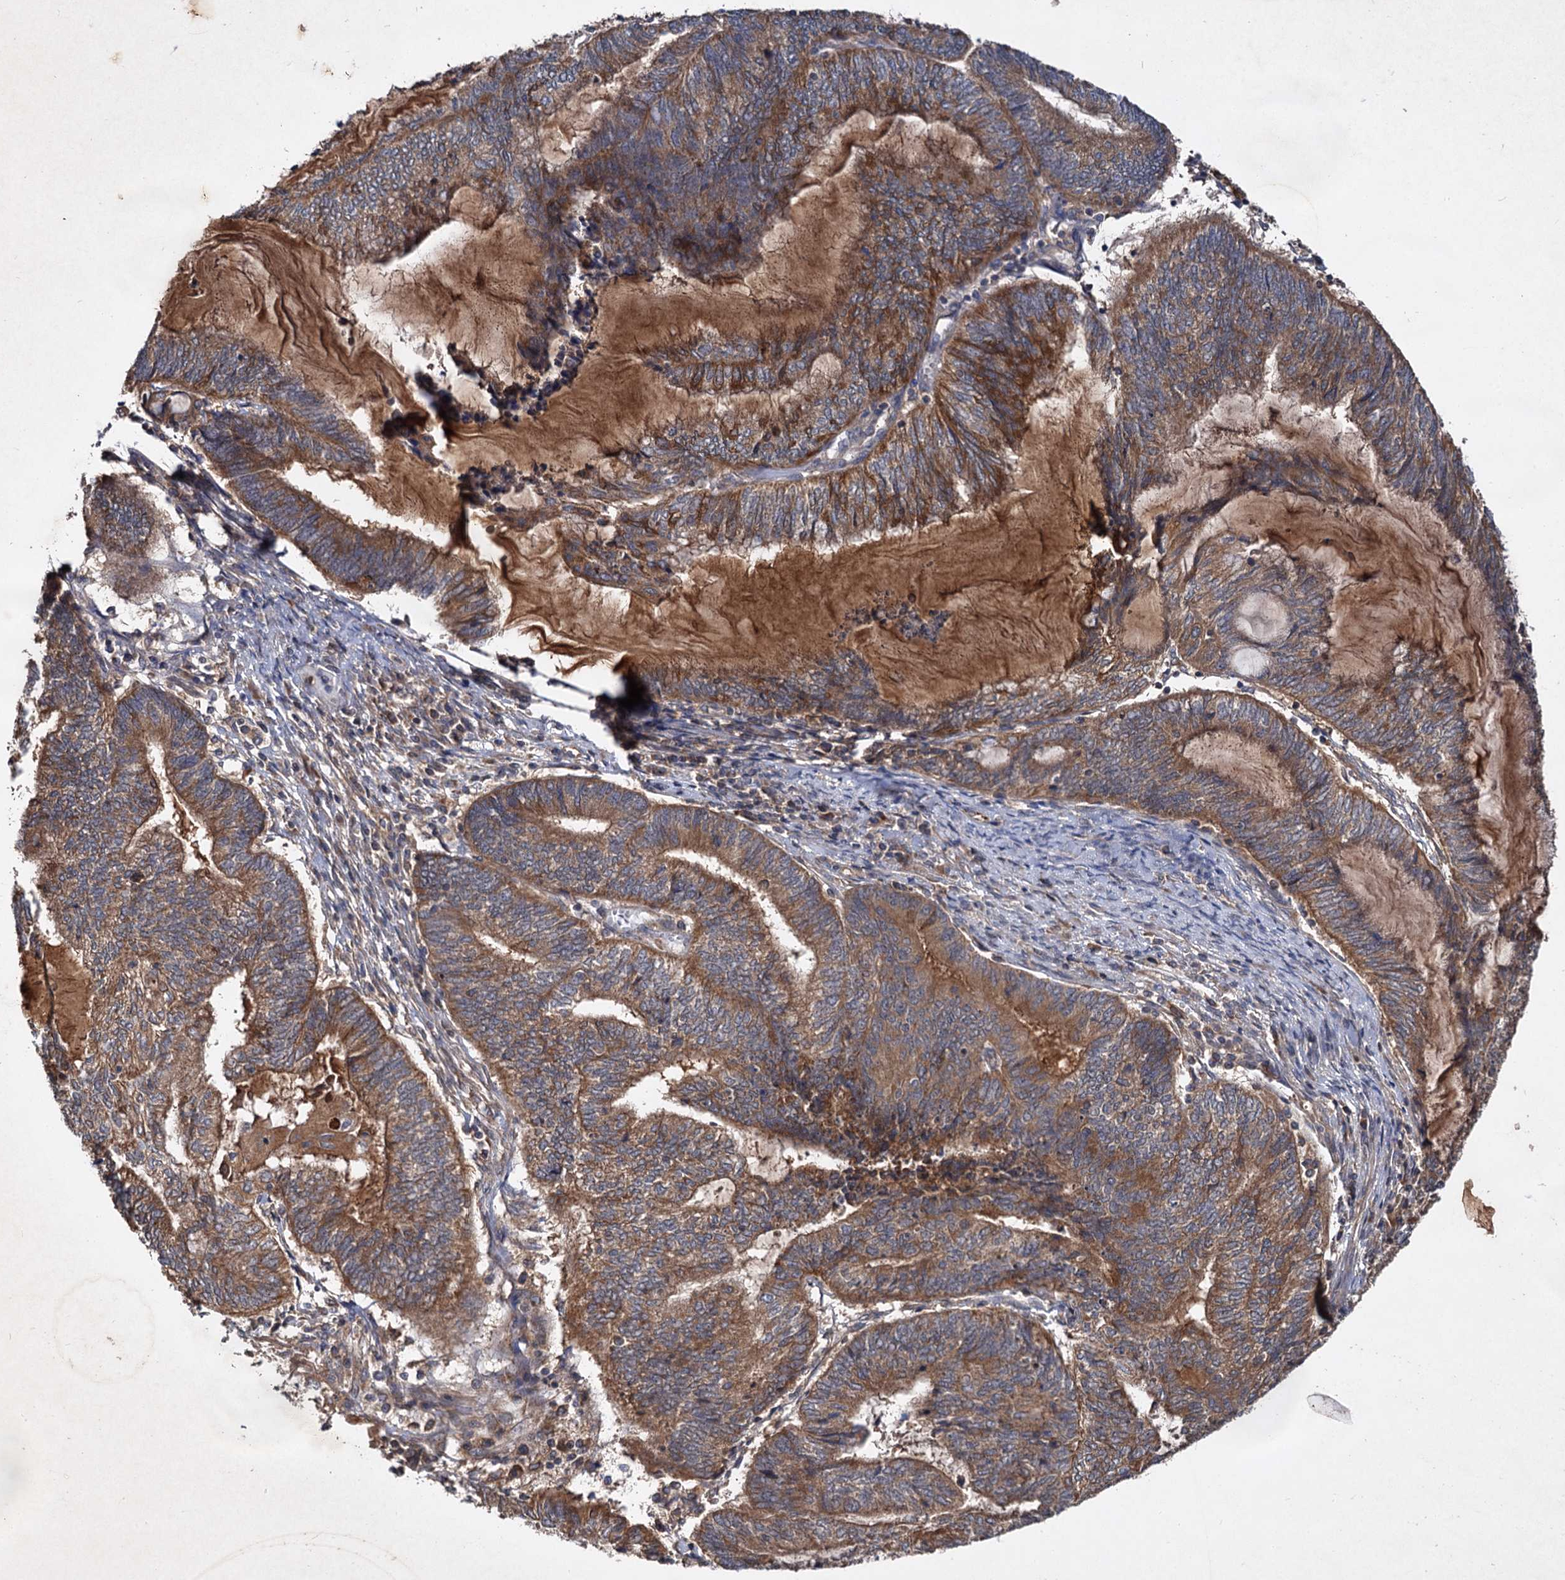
{"staining": {"intensity": "moderate", "quantity": ">75%", "location": "cytoplasmic/membranous"}, "tissue": "endometrial cancer", "cell_type": "Tumor cells", "image_type": "cancer", "snomed": [{"axis": "morphology", "description": "Adenocarcinoma, NOS"}, {"axis": "topography", "description": "Uterus"}, {"axis": "topography", "description": "Endometrium"}], "caption": "High-power microscopy captured an IHC micrograph of endometrial cancer (adenocarcinoma), revealing moderate cytoplasmic/membranous staining in about >75% of tumor cells. The protein of interest is stained brown, and the nuclei are stained in blue (DAB IHC with brightfield microscopy, high magnification).", "gene": "TEX9", "patient": {"sex": "female", "age": 70}}